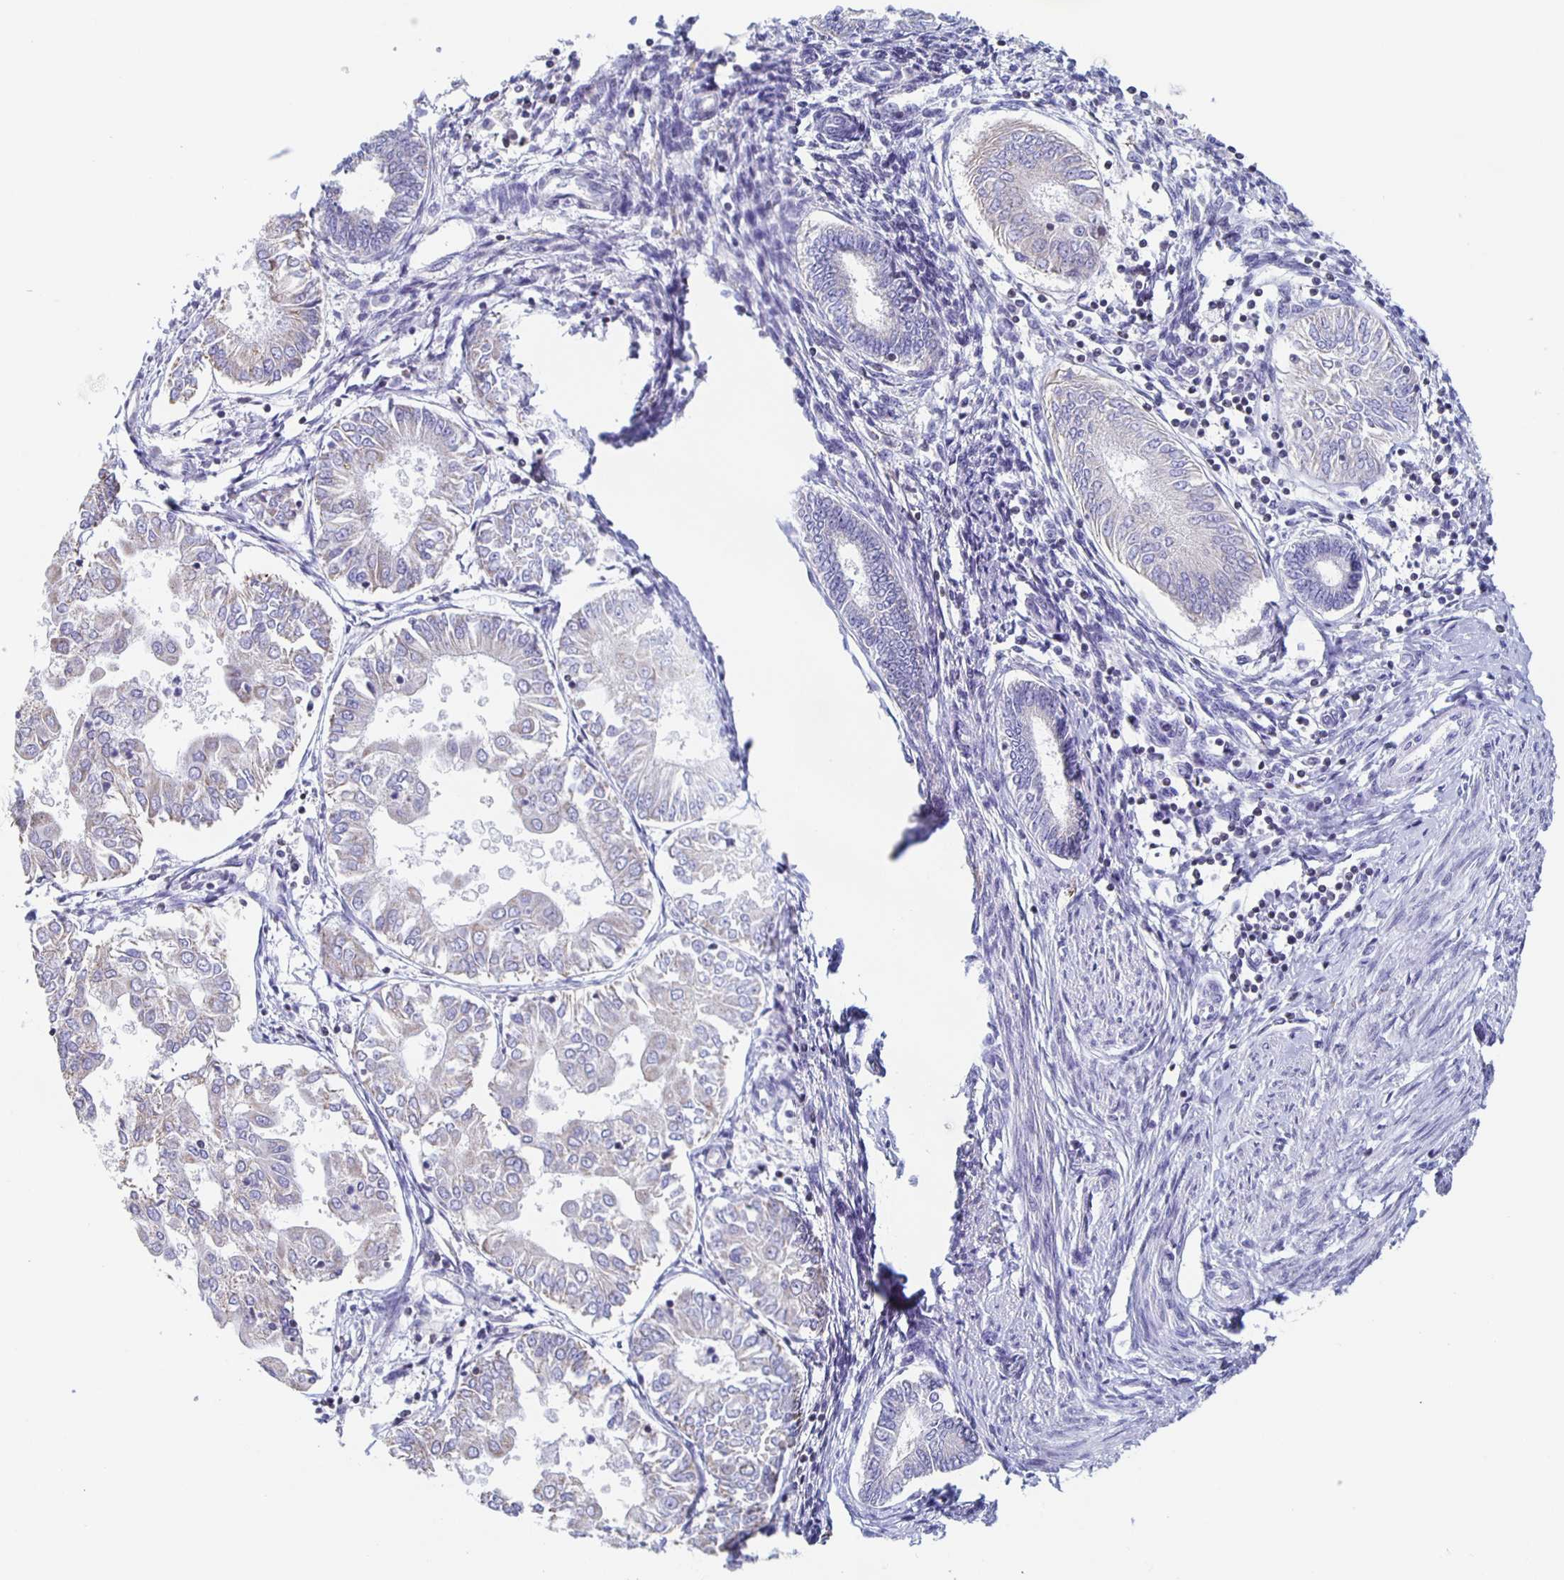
{"staining": {"intensity": "negative", "quantity": "none", "location": "none"}, "tissue": "endometrial cancer", "cell_type": "Tumor cells", "image_type": "cancer", "snomed": [{"axis": "morphology", "description": "Adenocarcinoma, NOS"}, {"axis": "topography", "description": "Endometrium"}], "caption": "Protein analysis of endometrial cancer (adenocarcinoma) exhibits no significant staining in tumor cells.", "gene": "FGA", "patient": {"sex": "female", "age": 68}}